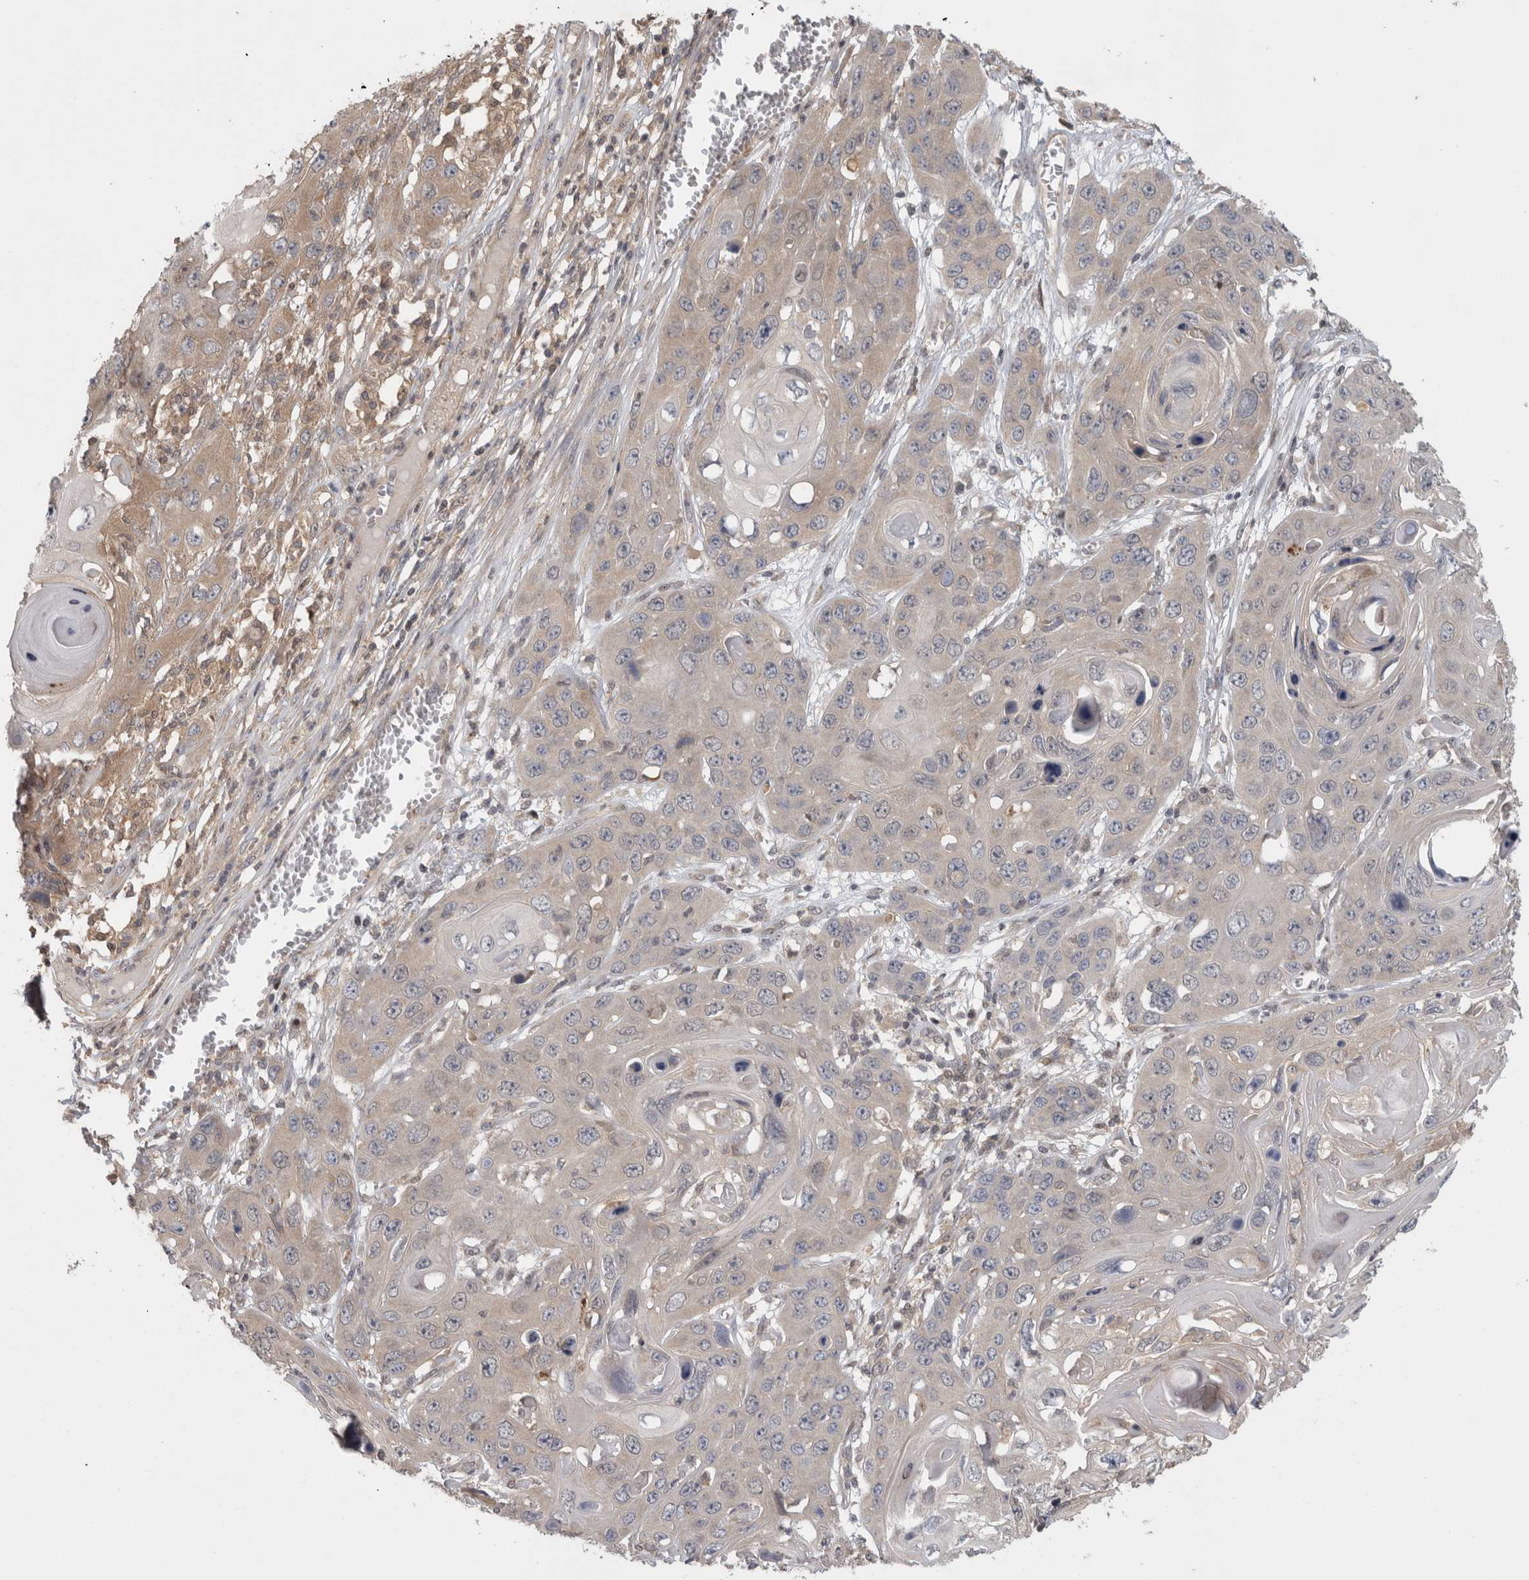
{"staining": {"intensity": "weak", "quantity": "<25%", "location": "cytoplasmic/membranous"}, "tissue": "skin cancer", "cell_type": "Tumor cells", "image_type": "cancer", "snomed": [{"axis": "morphology", "description": "Squamous cell carcinoma, NOS"}, {"axis": "topography", "description": "Skin"}], "caption": "Immunohistochemistry (IHC) of skin squamous cell carcinoma reveals no staining in tumor cells.", "gene": "PIGP", "patient": {"sex": "male", "age": 55}}